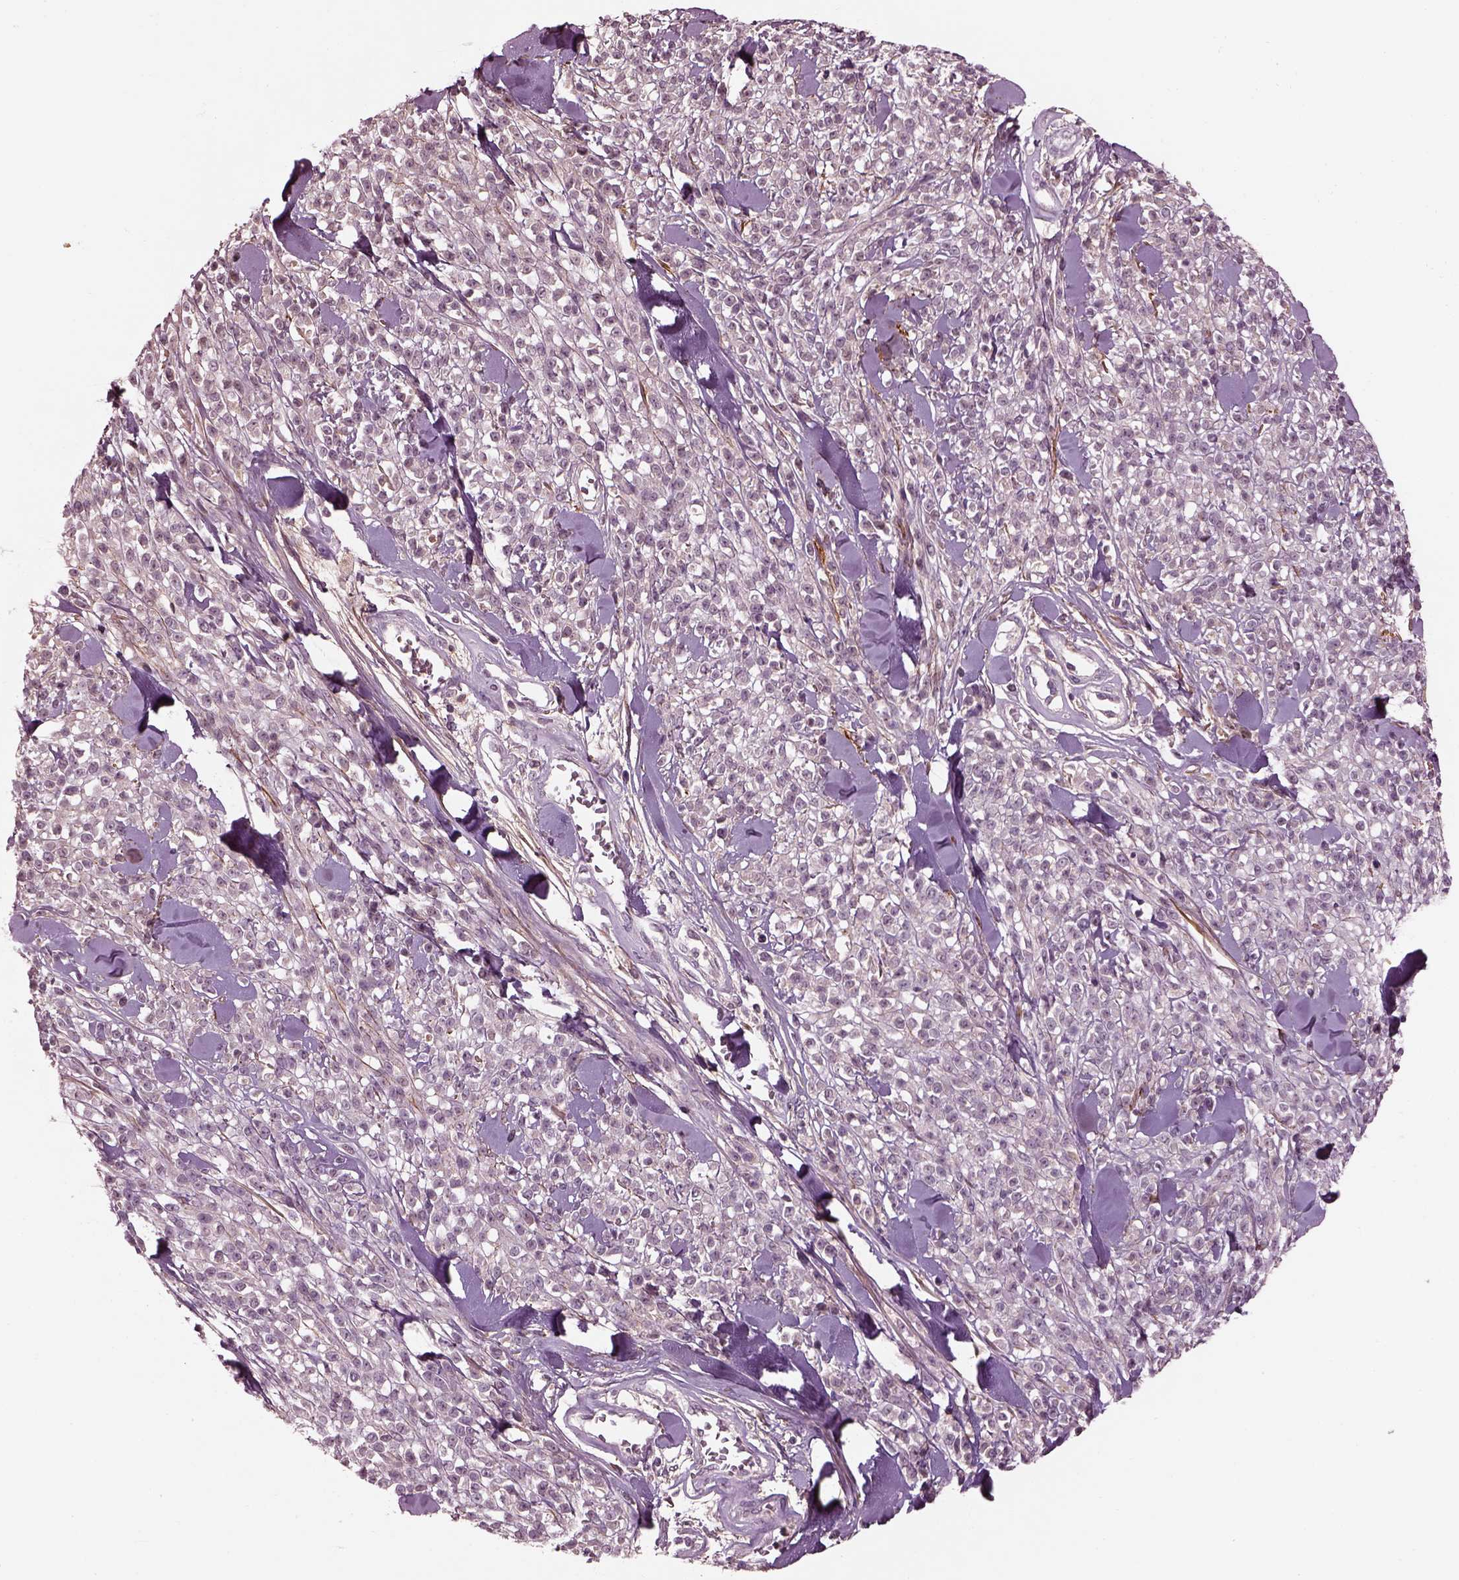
{"staining": {"intensity": "negative", "quantity": "none", "location": "none"}, "tissue": "melanoma", "cell_type": "Tumor cells", "image_type": "cancer", "snomed": [{"axis": "morphology", "description": "Malignant melanoma, NOS"}, {"axis": "topography", "description": "Skin"}, {"axis": "topography", "description": "Skin of trunk"}], "caption": "A photomicrograph of malignant melanoma stained for a protein shows no brown staining in tumor cells.", "gene": "EFEMP1", "patient": {"sex": "male", "age": 74}}